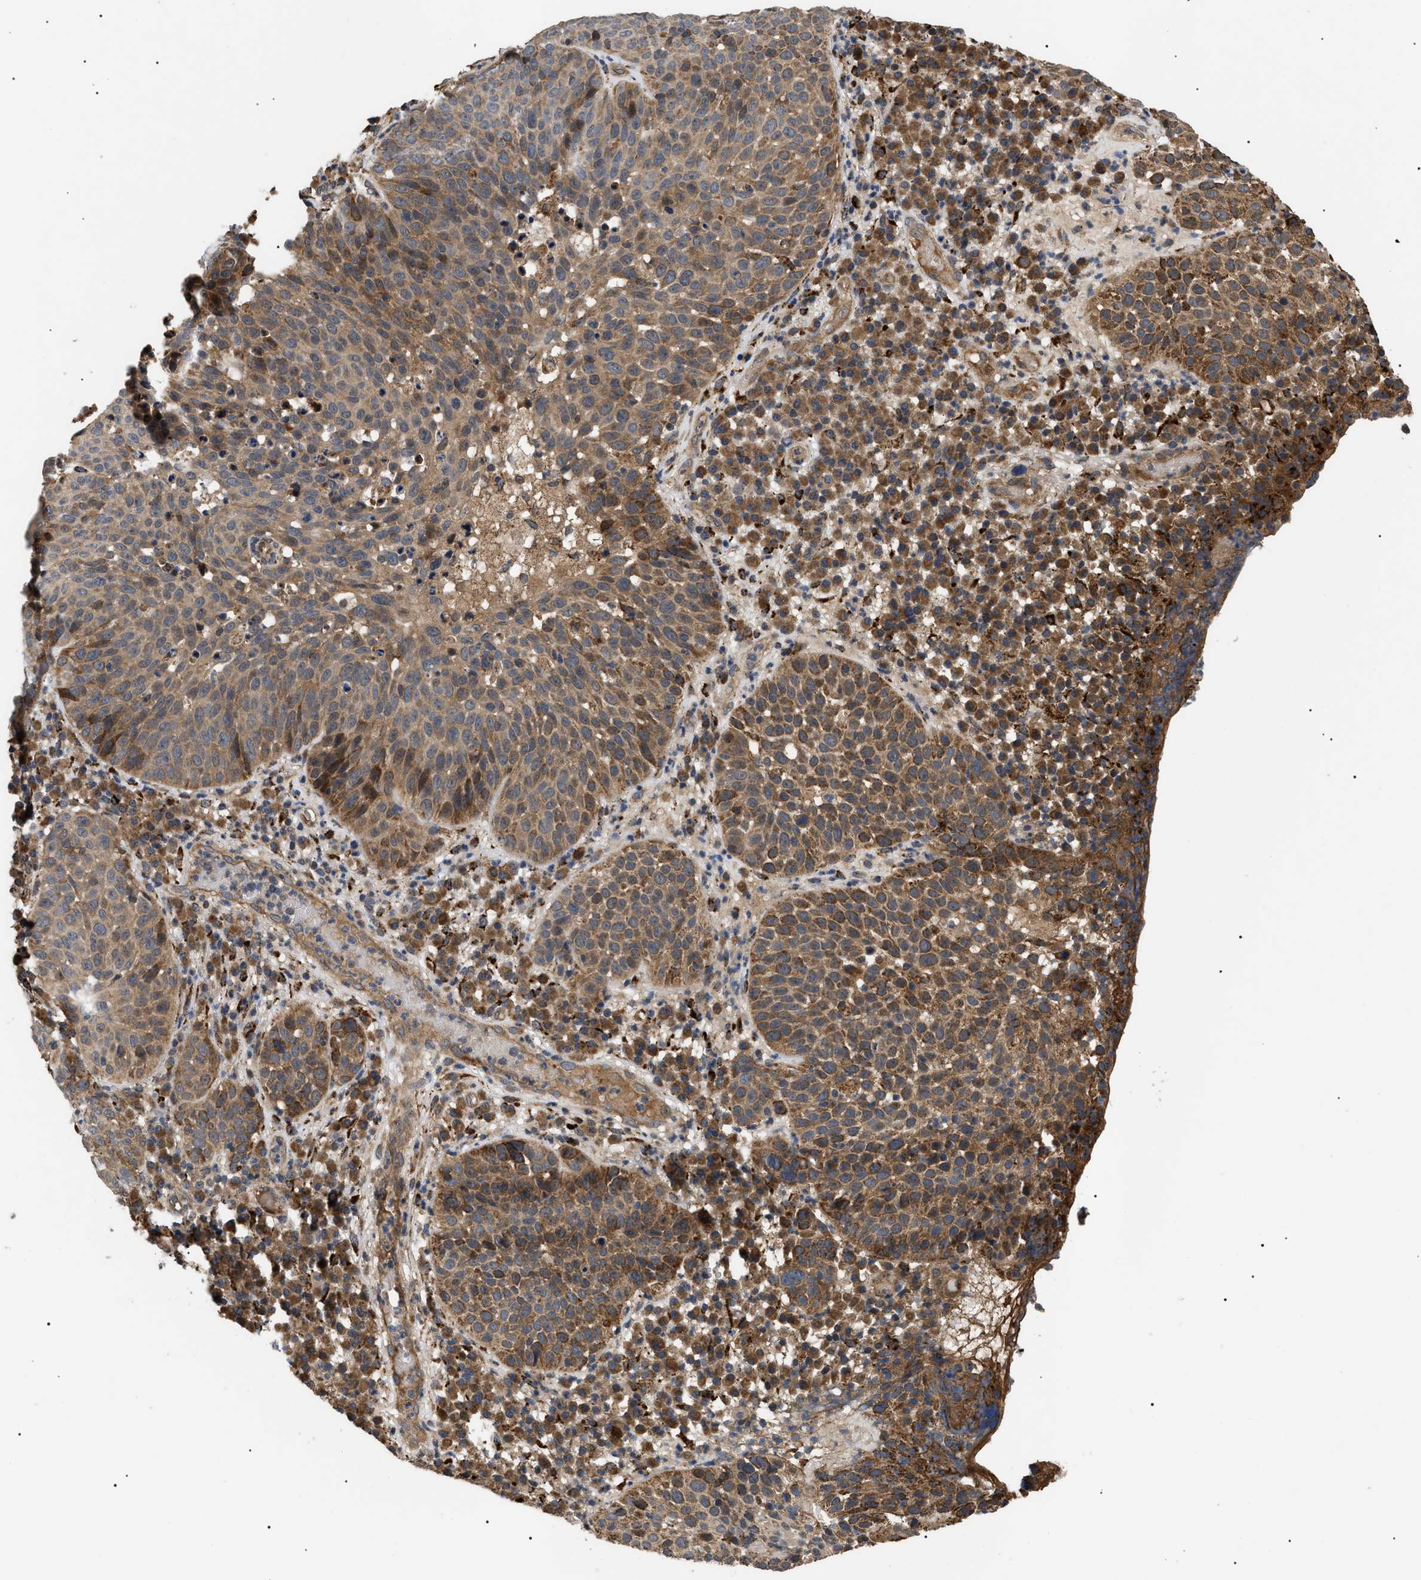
{"staining": {"intensity": "moderate", "quantity": ">75%", "location": "cytoplasmic/membranous"}, "tissue": "skin cancer", "cell_type": "Tumor cells", "image_type": "cancer", "snomed": [{"axis": "morphology", "description": "Squamous cell carcinoma in situ, NOS"}, {"axis": "morphology", "description": "Squamous cell carcinoma, NOS"}, {"axis": "topography", "description": "Skin"}], "caption": "Skin squamous cell carcinoma in situ stained with a brown dye shows moderate cytoplasmic/membranous positive positivity in about >75% of tumor cells.", "gene": "ASTL", "patient": {"sex": "male", "age": 93}}